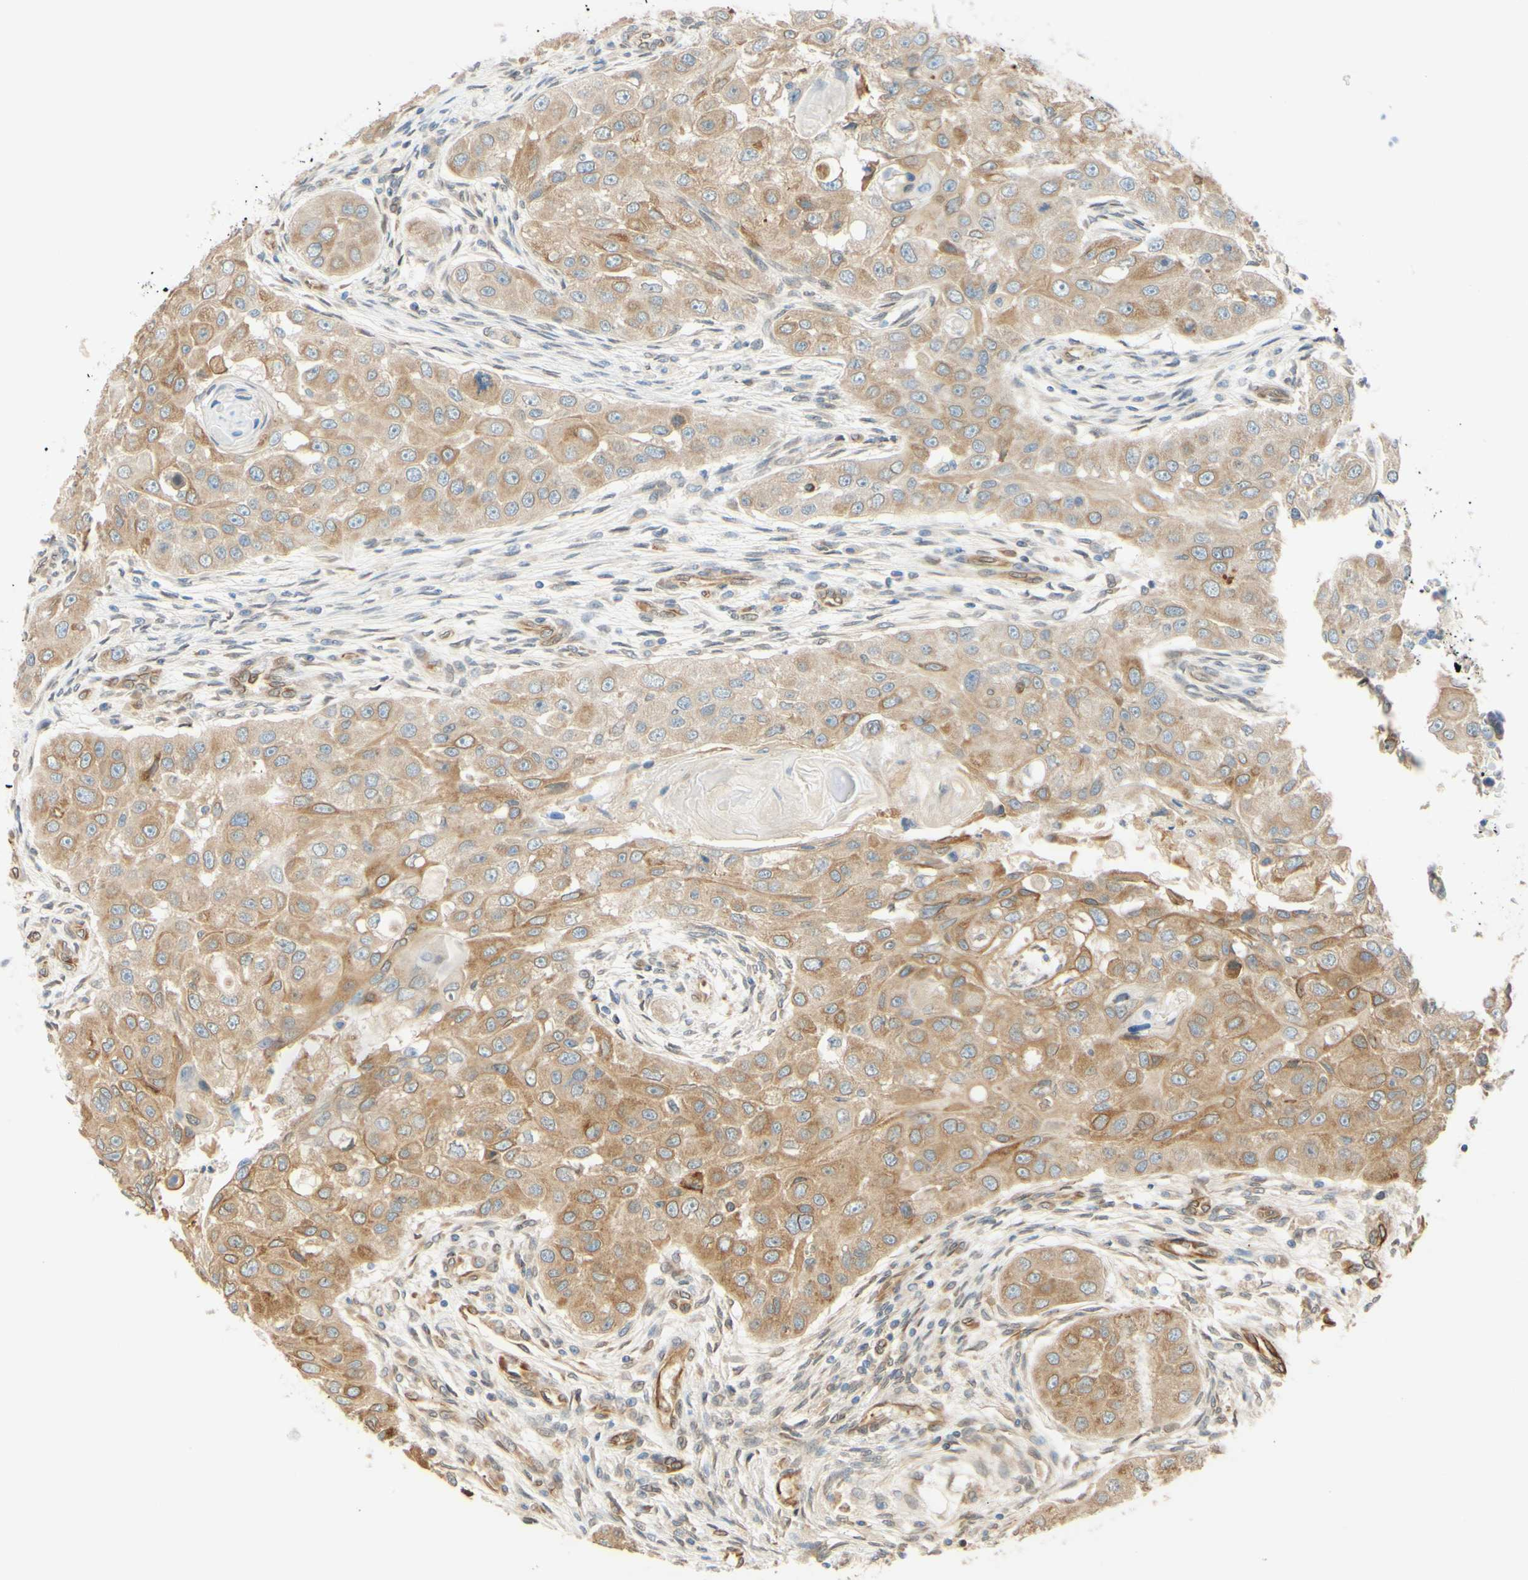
{"staining": {"intensity": "moderate", "quantity": ">75%", "location": "cytoplasmic/membranous,nuclear"}, "tissue": "head and neck cancer", "cell_type": "Tumor cells", "image_type": "cancer", "snomed": [{"axis": "morphology", "description": "Normal tissue, NOS"}, {"axis": "morphology", "description": "Squamous cell carcinoma, NOS"}, {"axis": "topography", "description": "Skeletal muscle"}, {"axis": "topography", "description": "Head-Neck"}], "caption": "Immunohistochemistry of squamous cell carcinoma (head and neck) shows medium levels of moderate cytoplasmic/membranous and nuclear expression in approximately >75% of tumor cells. The protein of interest is shown in brown color, while the nuclei are stained blue.", "gene": "ENDOD1", "patient": {"sex": "male", "age": 51}}